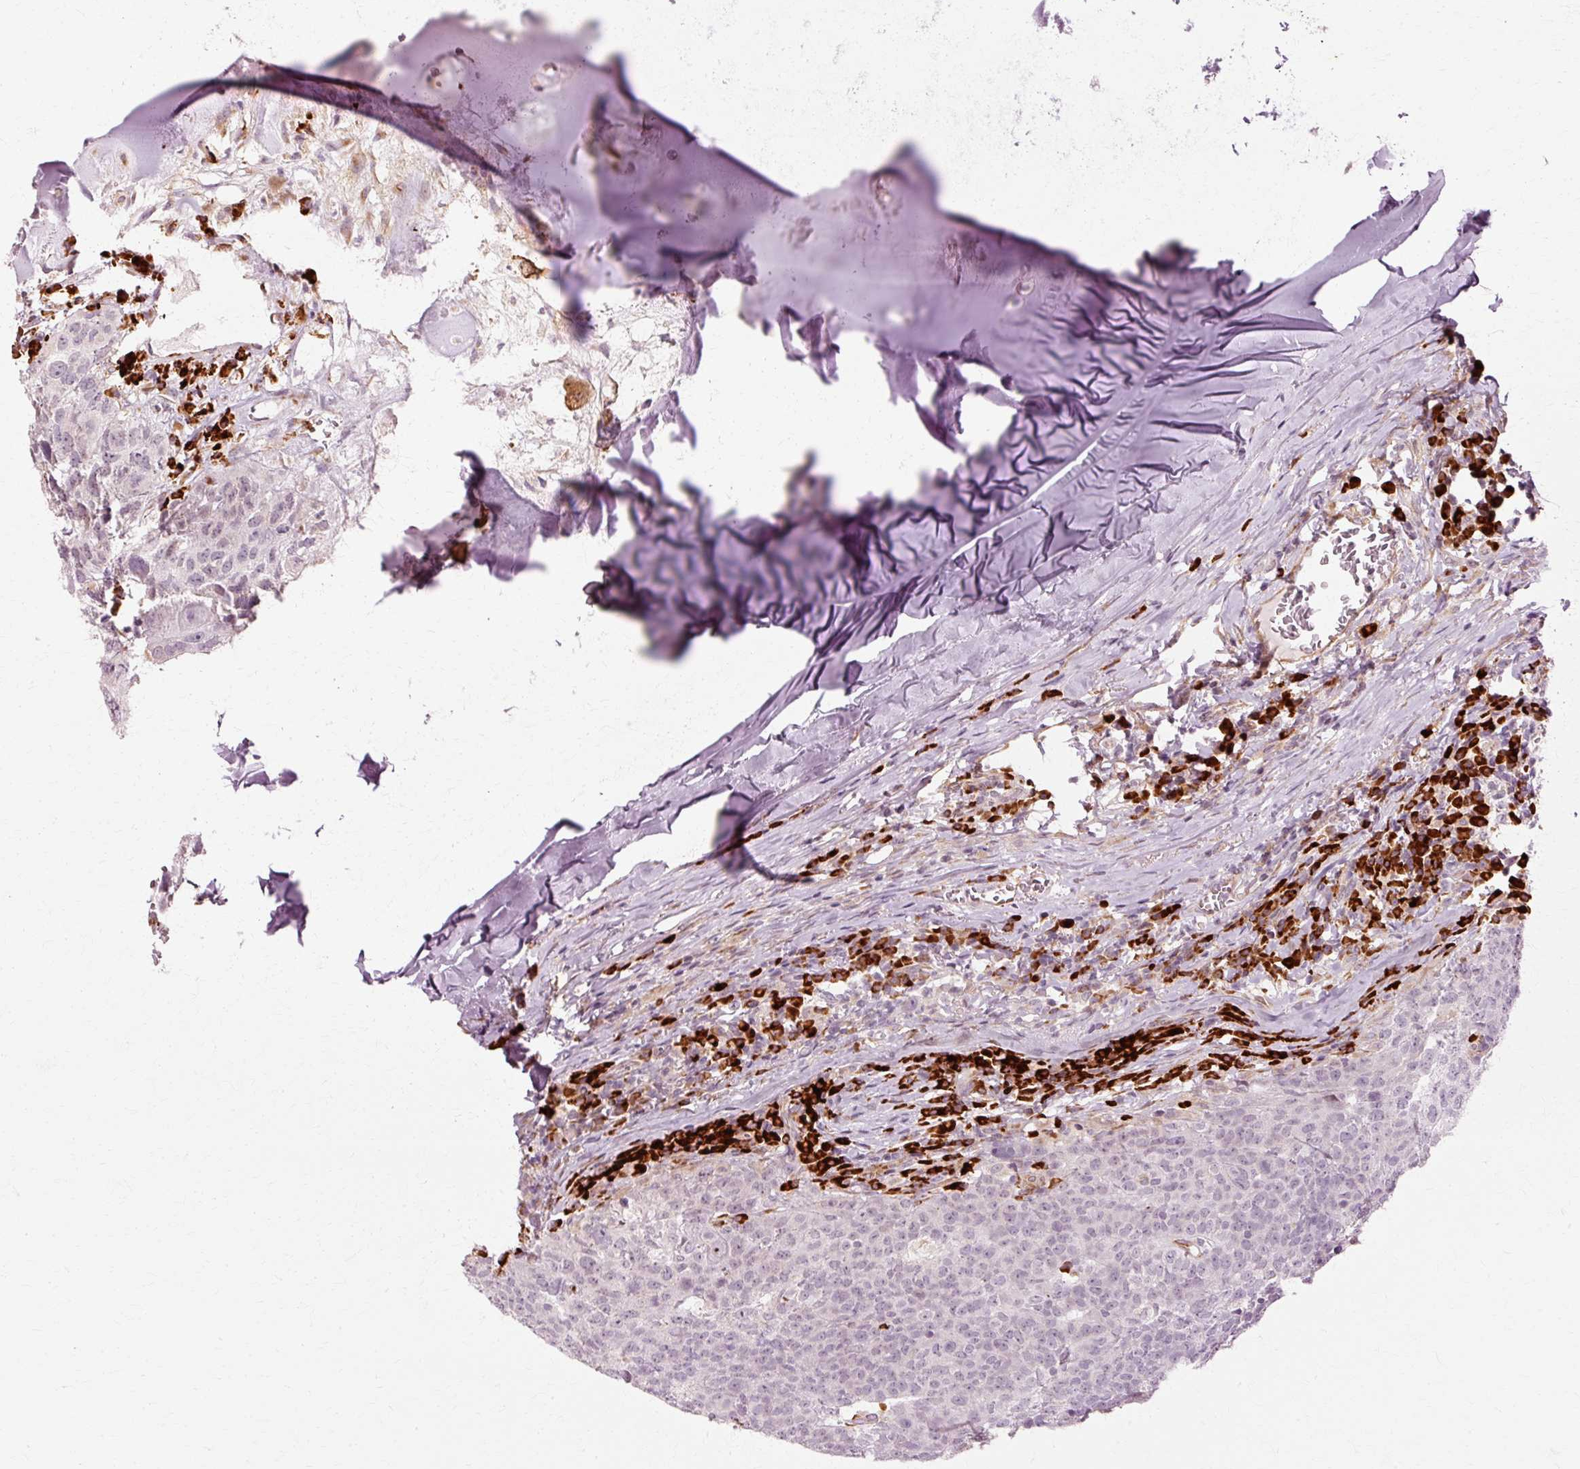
{"staining": {"intensity": "negative", "quantity": "none", "location": "none"}, "tissue": "head and neck cancer", "cell_type": "Tumor cells", "image_type": "cancer", "snomed": [{"axis": "morphology", "description": "Normal tissue, NOS"}, {"axis": "morphology", "description": "Squamous cell carcinoma, NOS"}, {"axis": "topography", "description": "Skeletal muscle"}, {"axis": "topography", "description": "Vascular tissue"}, {"axis": "topography", "description": "Peripheral nerve tissue"}, {"axis": "topography", "description": "Head-Neck"}], "caption": "Immunohistochemistry (IHC) photomicrograph of neoplastic tissue: human head and neck cancer (squamous cell carcinoma) stained with DAB shows no significant protein staining in tumor cells.", "gene": "RGPD5", "patient": {"sex": "male", "age": 66}}